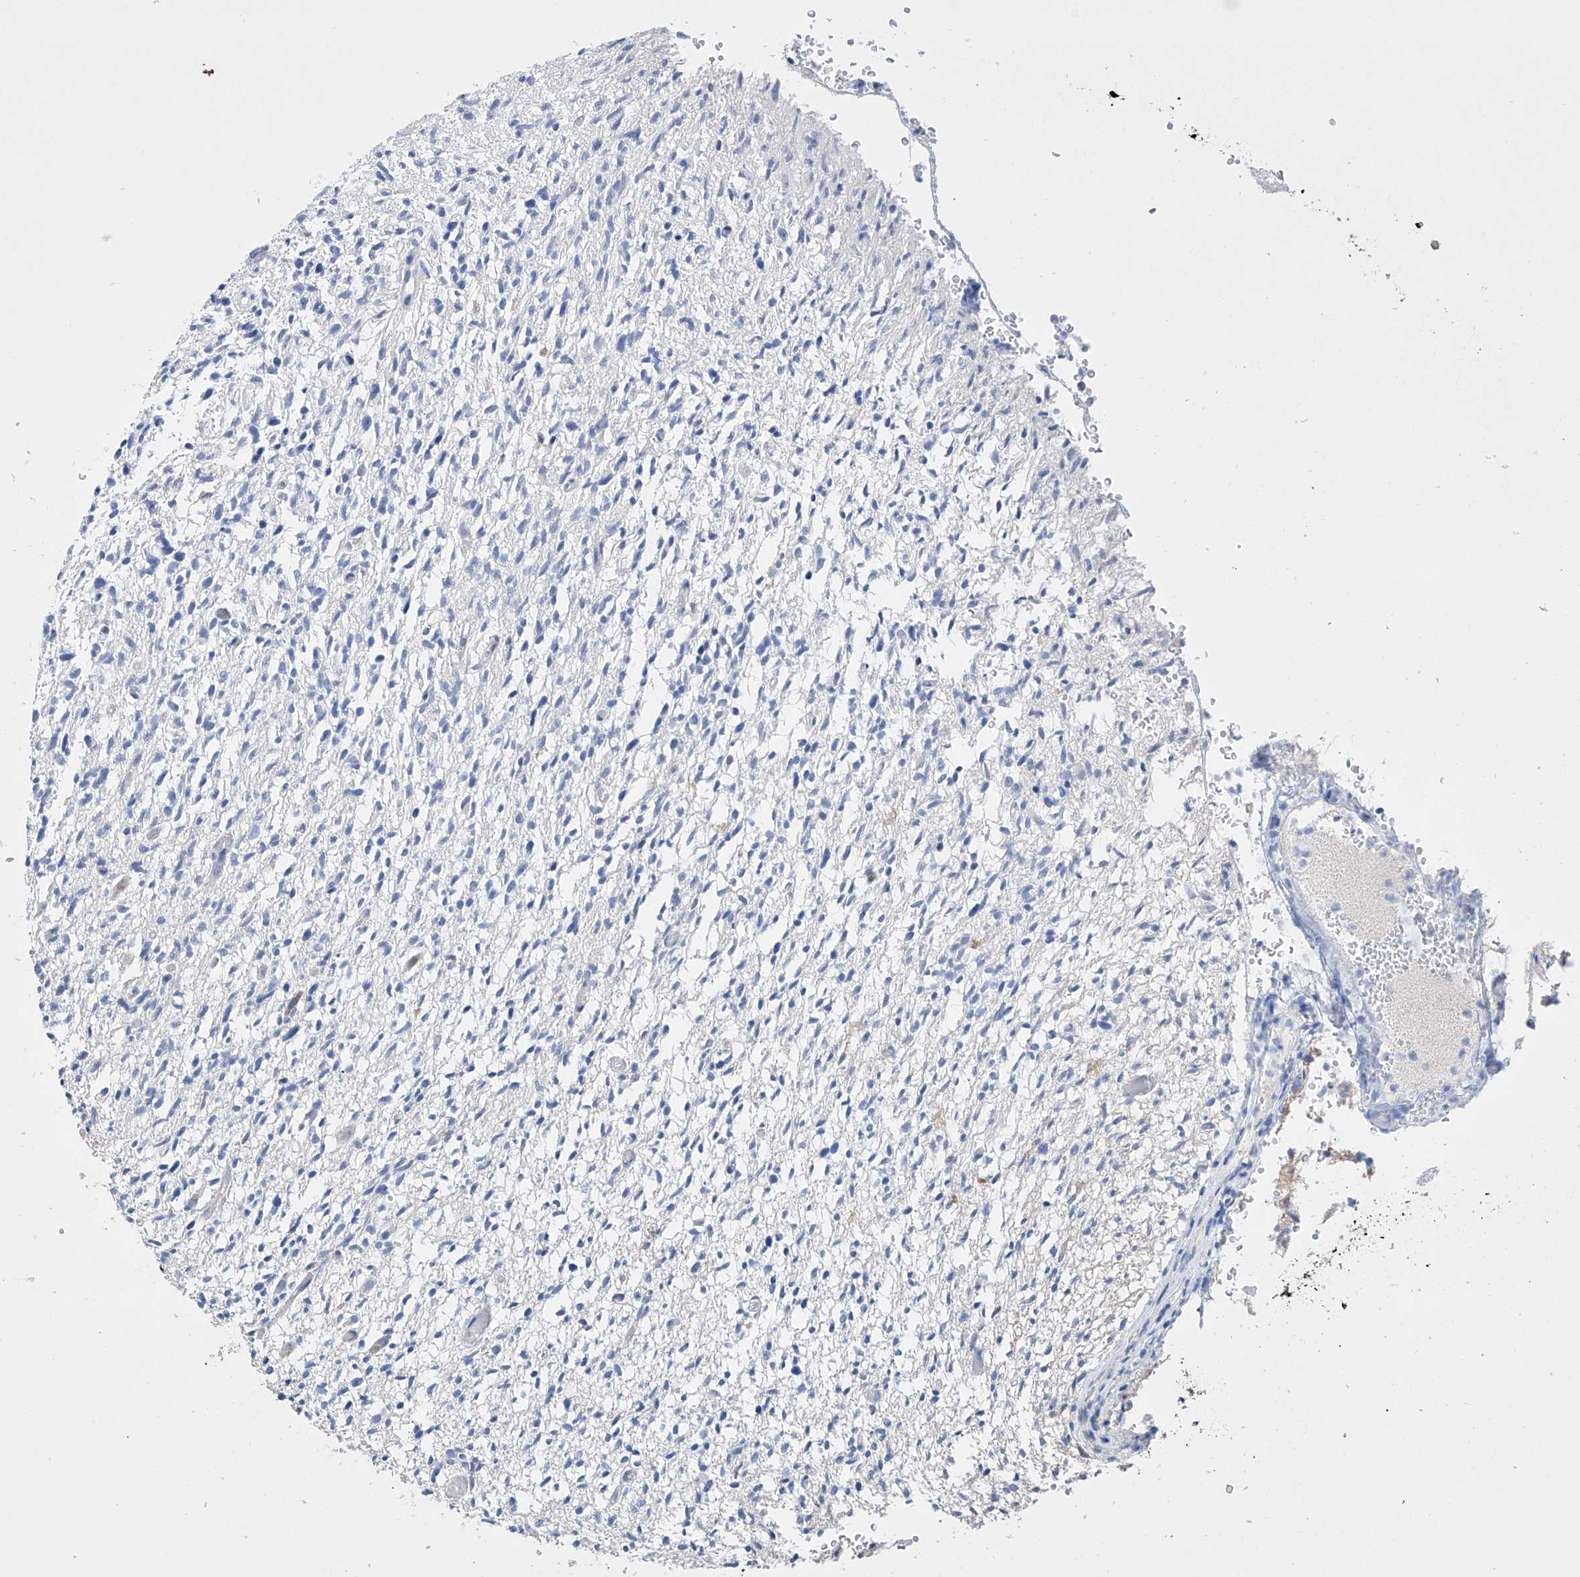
{"staining": {"intensity": "negative", "quantity": "none", "location": "none"}, "tissue": "glioma", "cell_type": "Tumor cells", "image_type": "cancer", "snomed": [{"axis": "morphology", "description": "Glioma, malignant, High grade"}, {"axis": "topography", "description": "Brain"}], "caption": "Immunohistochemistry photomicrograph of neoplastic tissue: human malignant glioma (high-grade) stained with DAB exhibits no significant protein expression in tumor cells. (DAB immunohistochemistry (IHC), high magnification).", "gene": "AFG1L", "patient": {"sex": "female", "age": 57}}